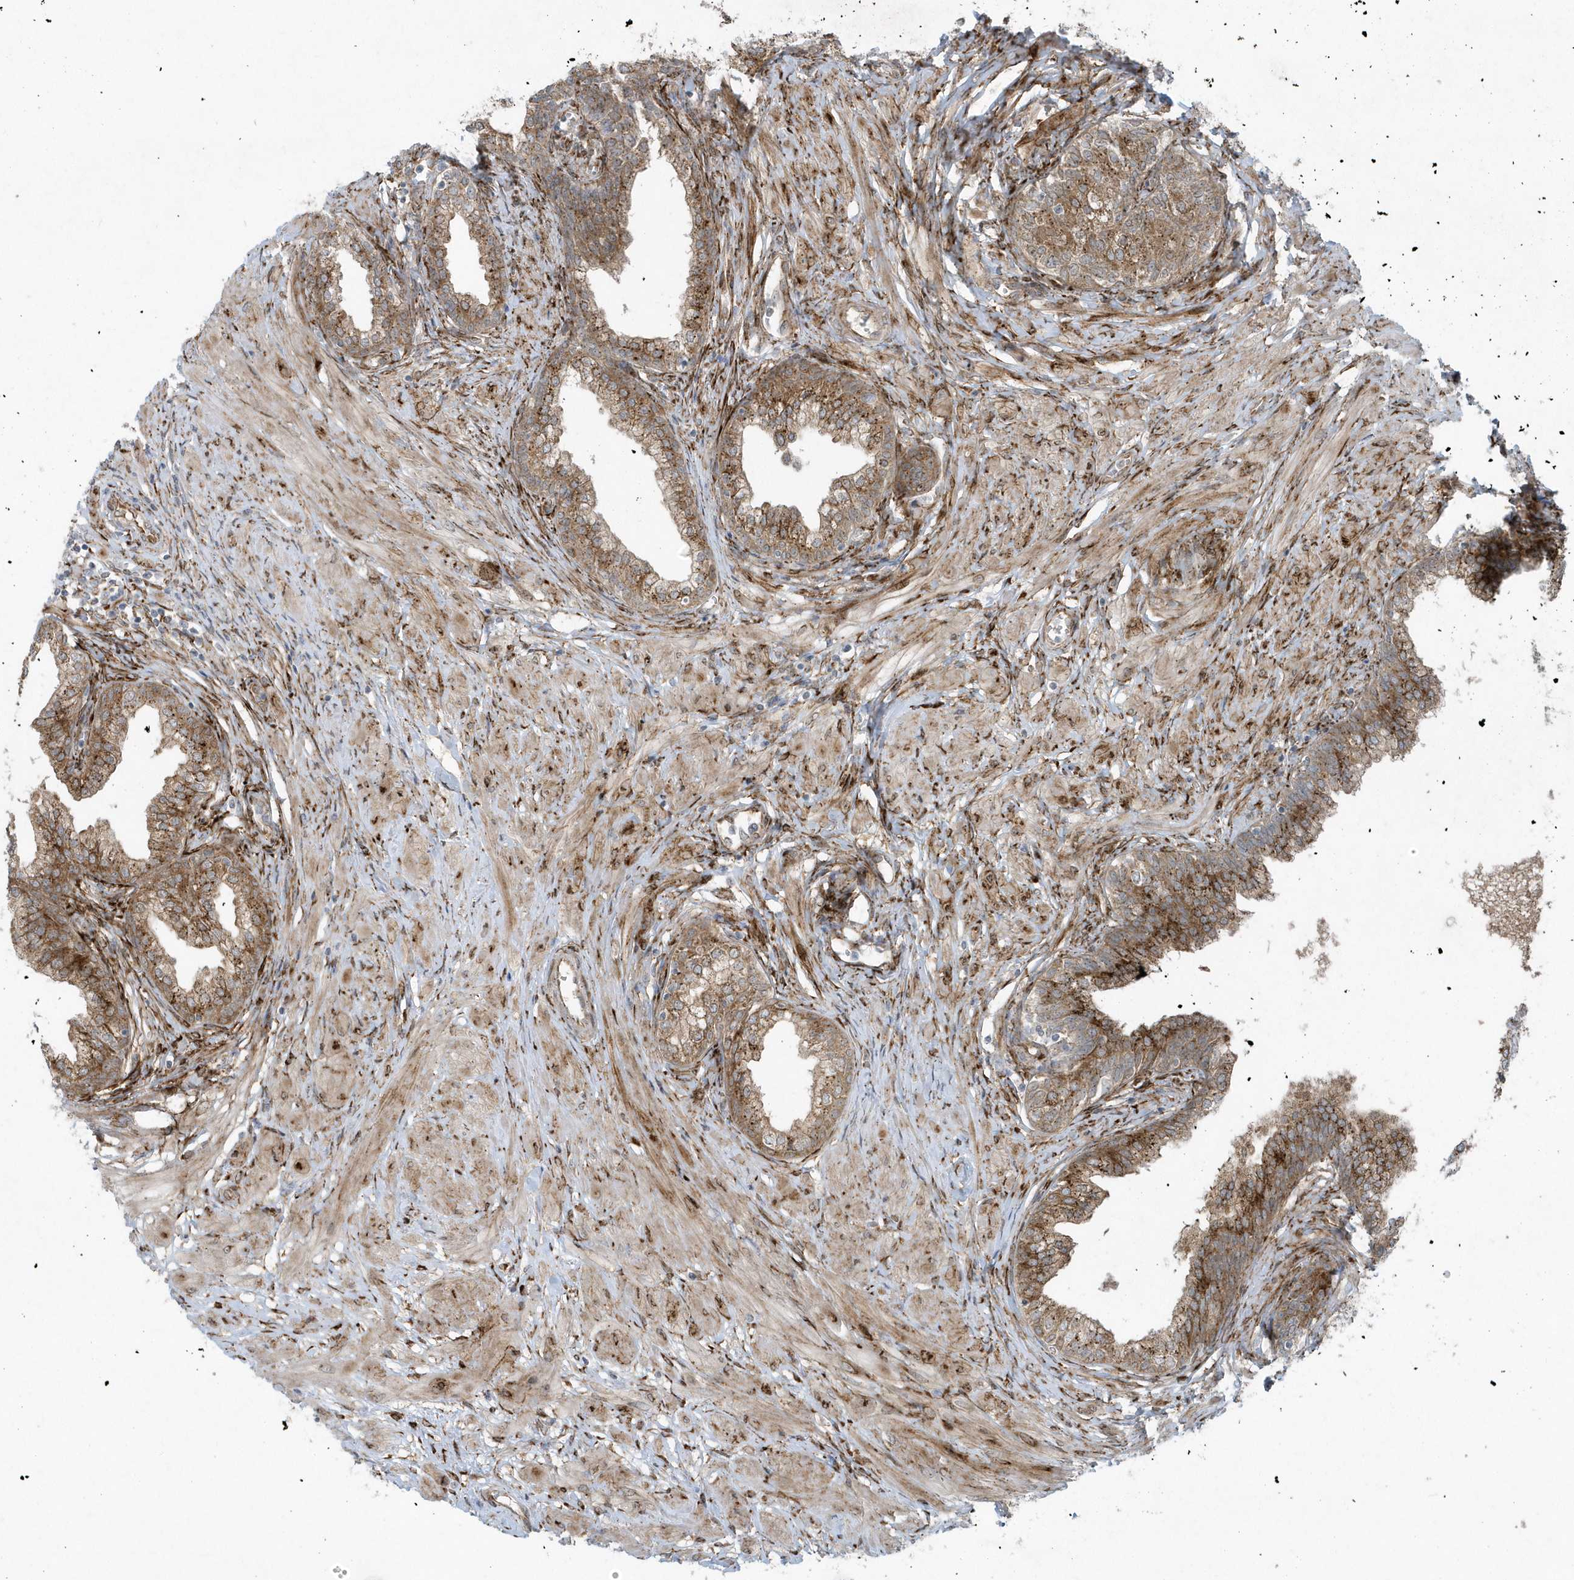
{"staining": {"intensity": "strong", "quantity": ">75%", "location": "cytoplasmic/membranous"}, "tissue": "prostate", "cell_type": "Glandular cells", "image_type": "normal", "snomed": [{"axis": "morphology", "description": "Normal tissue, NOS"}, {"axis": "morphology", "description": "Urothelial carcinoma, Low grade"}, {"axis": "topography", "description": "Urinary bladder"}, {"axis": "topography", "description": "Prostate"}], "caption": "There is high levels of strong cytoplasmic/membranous staining in glandular cells of normal prostate, as demonstrated by immunohistochemical staining (brown color).", "gene": "FAM98A", "patient": {"sex": "male", "age": 60}}